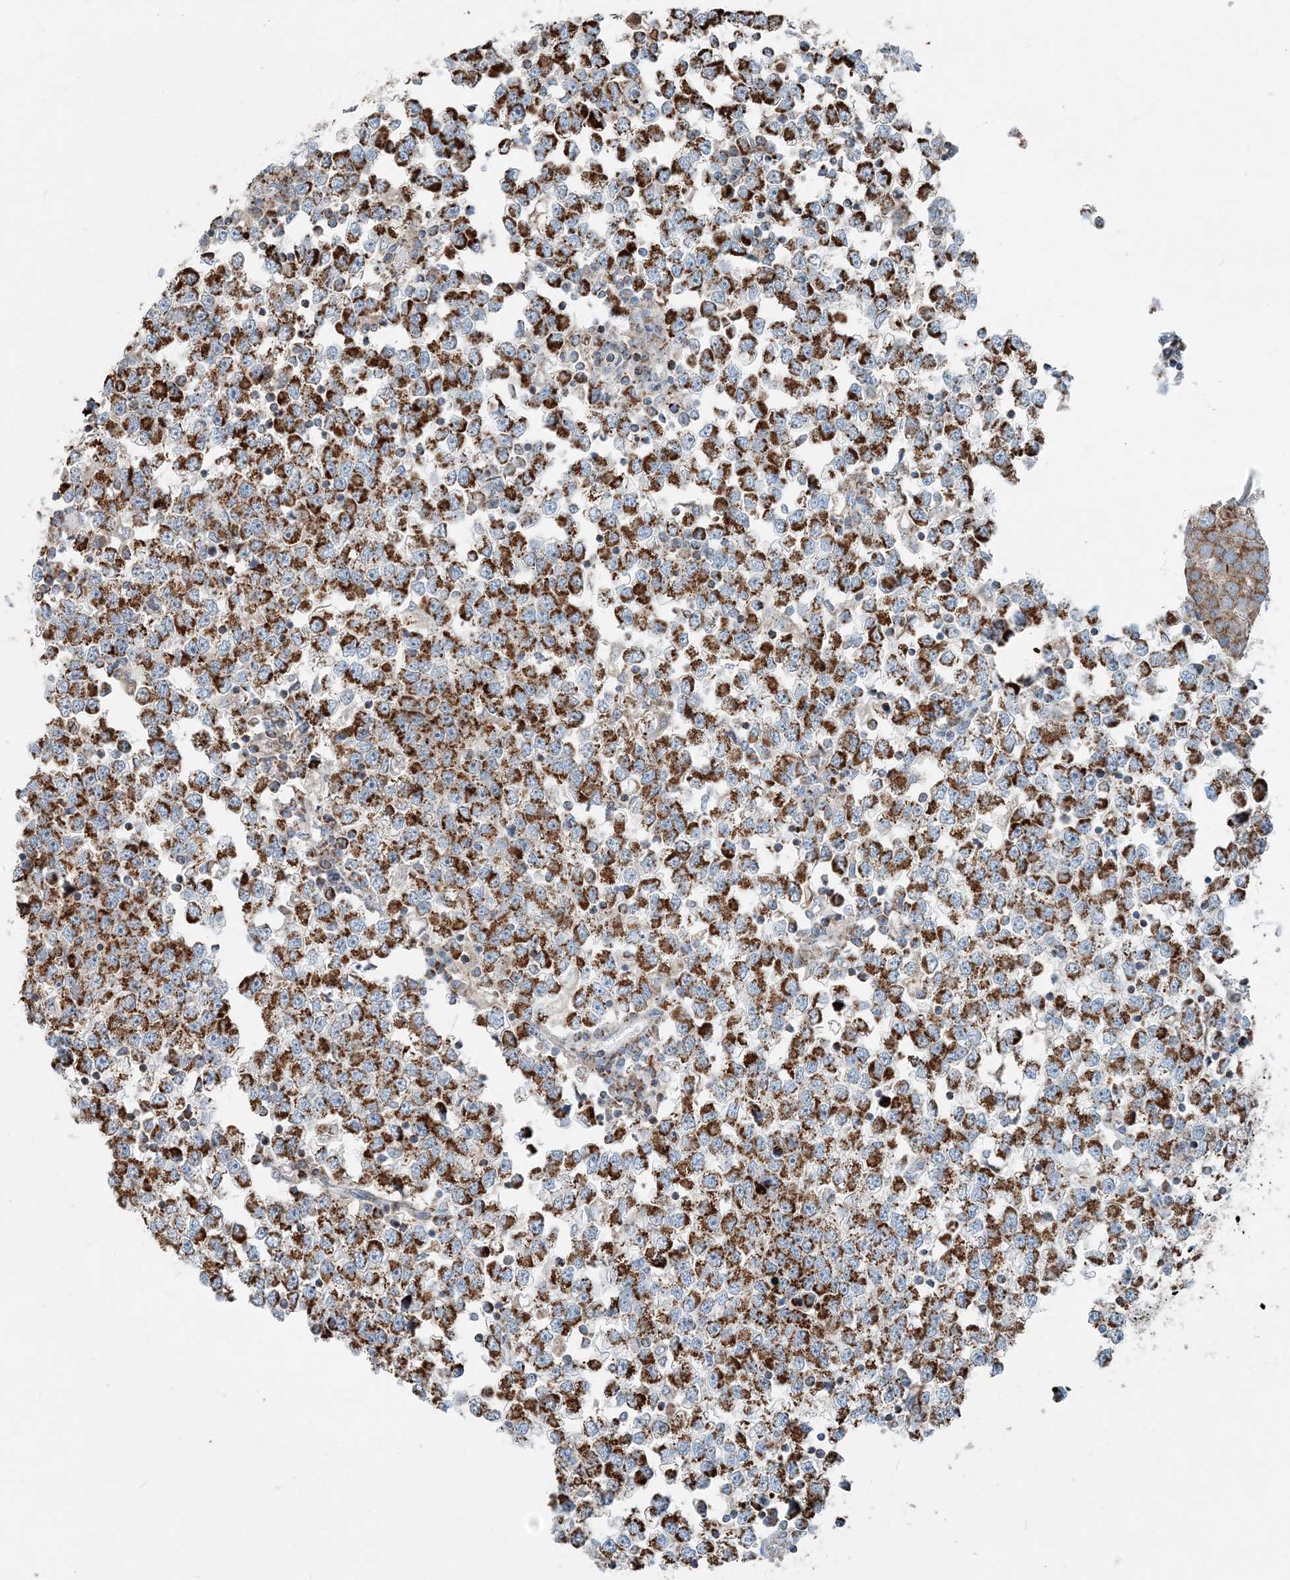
{"staining": {"intensity": "strong", "quantity": ">75%", "location": "cytoplasmic/membranous"}, "tissue": "testis cancer", "cell_type": "Tumor cells", "image_type": "cancer", "snomed": [{"axis": "morphology", "description": "Seminoma, NOS"}, {"axis": "topography", "description": "Testis"}], "caption": "Tumor cells display high levels of strong cytoplasmic/membranous positivity in about >75% of cells in human testis seminoma.", "gene": "INTU", "patient": {"sex": "male", "age": 65}}